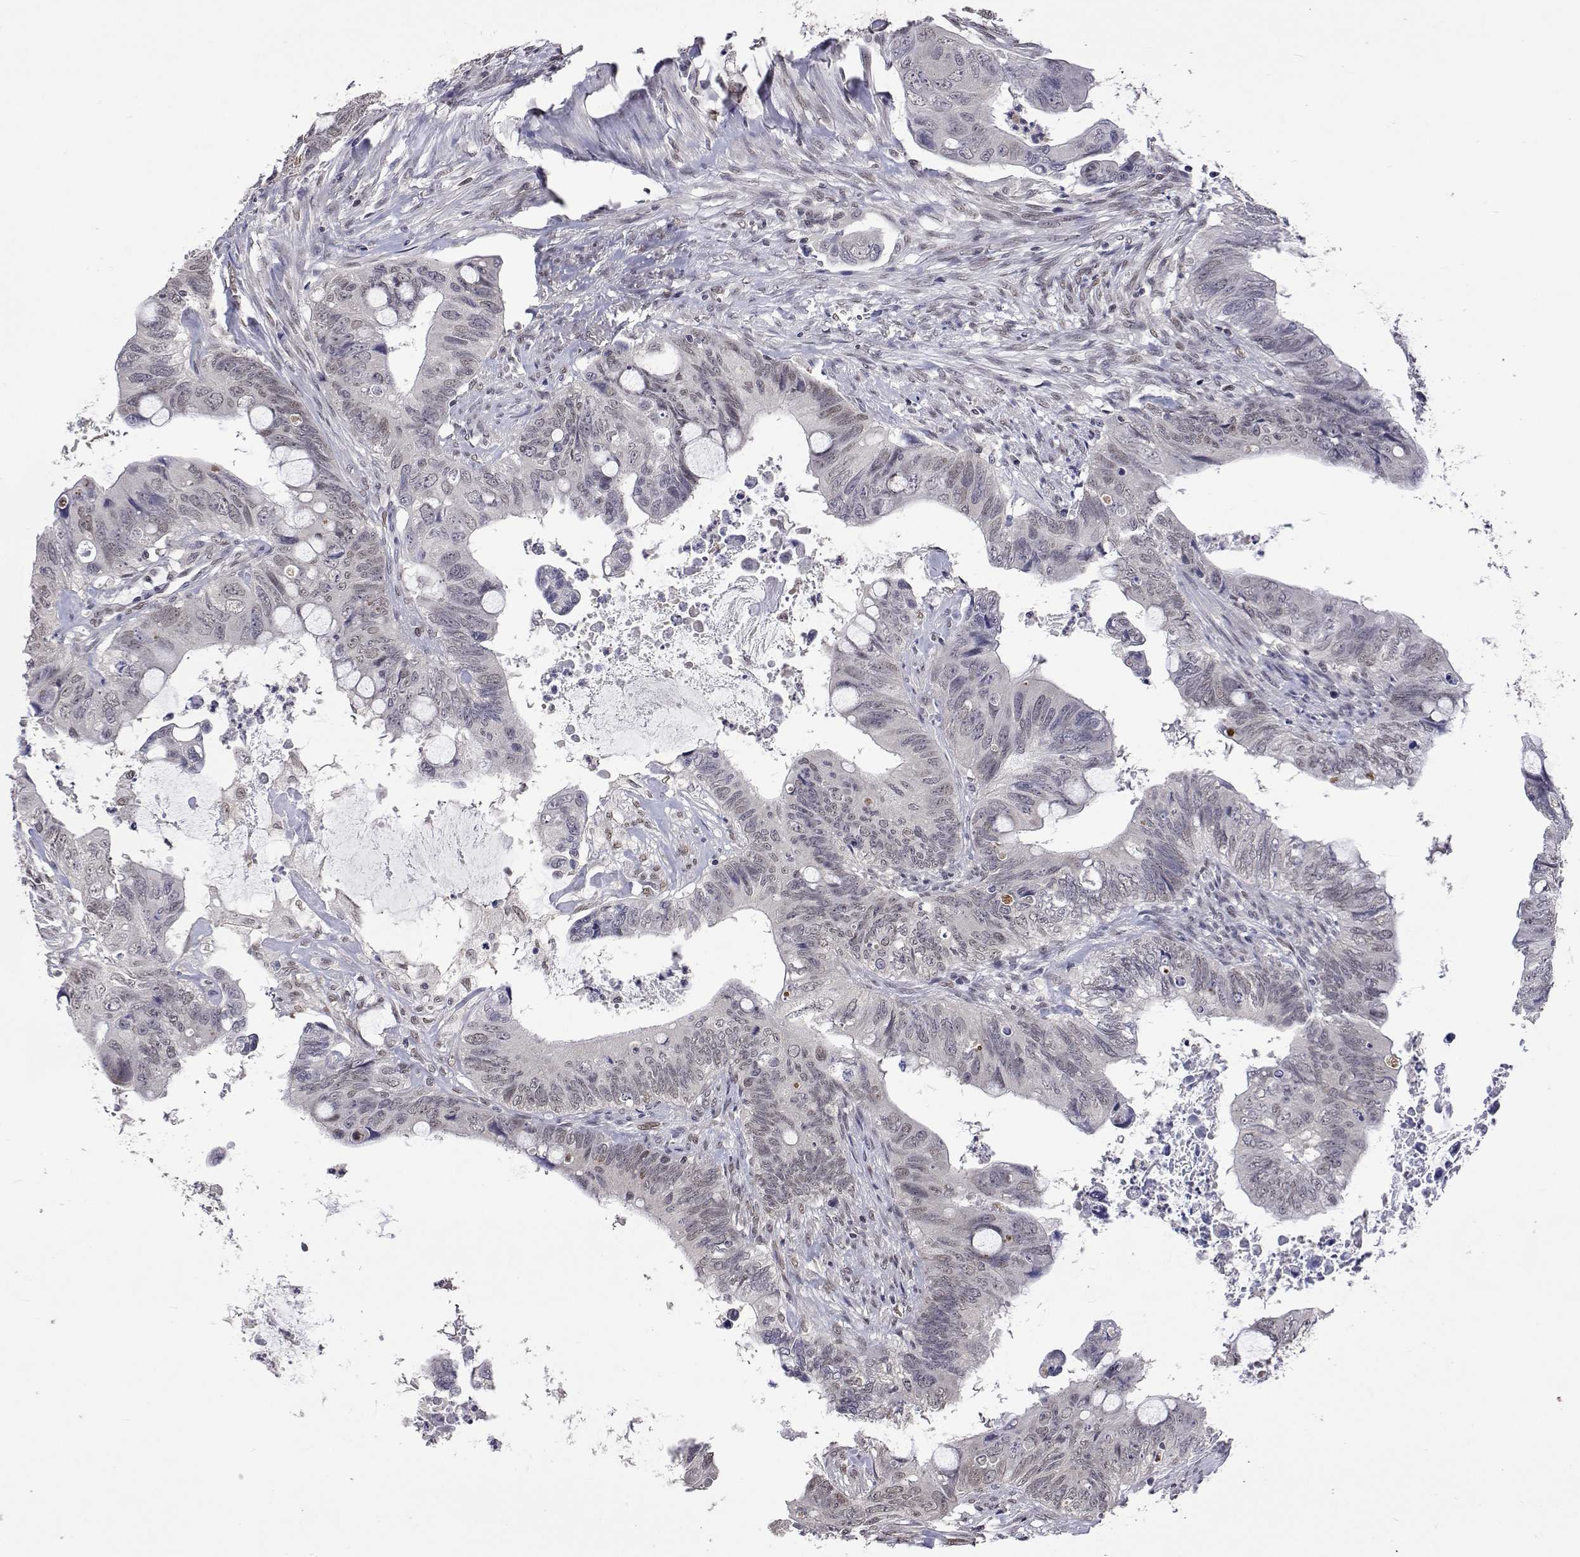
{"staining": {"intensity": "weak", "quantity": "<25%", "location": "nuclear"}, "tissue": "colorectal cancer", "cell_type": "Tumor cells", "image_type": "cancer", "snomed": [{"axis": "morphology", "description": "Adenocarcinoma, NOS"}, {"axis": "topography", "description": "Colon"}], "caption": "High power microscopy photomicrograph of an immunohistochemistry (IHC) micrograph of colorectal cancer (adenocarcinoma), revealing no significant expression in tumor cells.", "gene": "HNRNPA0", "patient": {"sex": "male", "age": 57}}